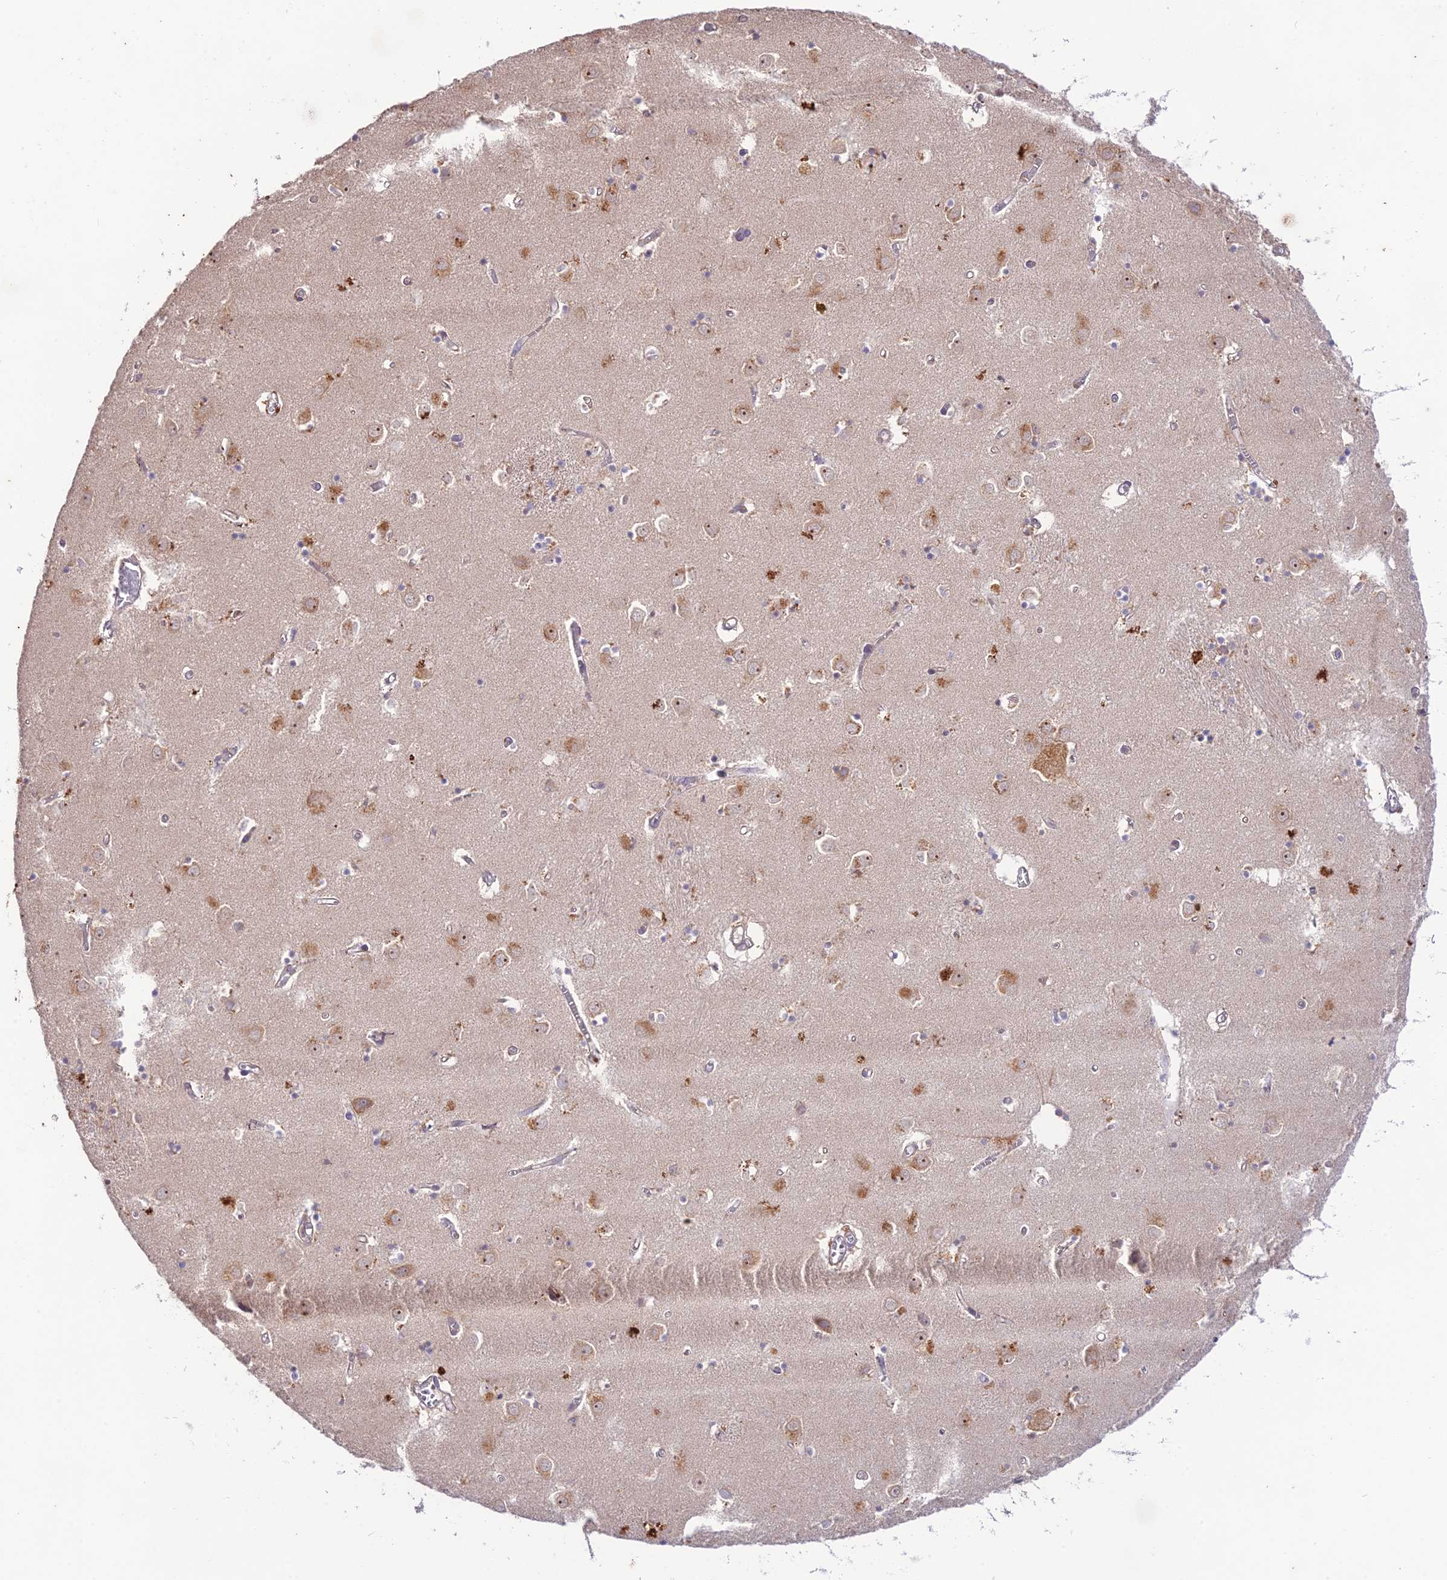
{"staining": {"intensity": "weak", "quantity": "25%-75%", "location": "cytoplasmic/membranous"}, "tissue": "caudate", "cell_type": "Glial cells", "image_type": "normal", "snomed": [{"axis": "morphology", "description": "Normal tissue, NOS"}, {"axis": "topography", "description": "Lateral ventricle wall"}], "caption": "A micrograph of caudate stained for a protein demonstrates weak cytoplasmic/membranous brown staining in glial cells.", "gene": "TMEM259", "patient": {"sex": "male", "age": 70}}